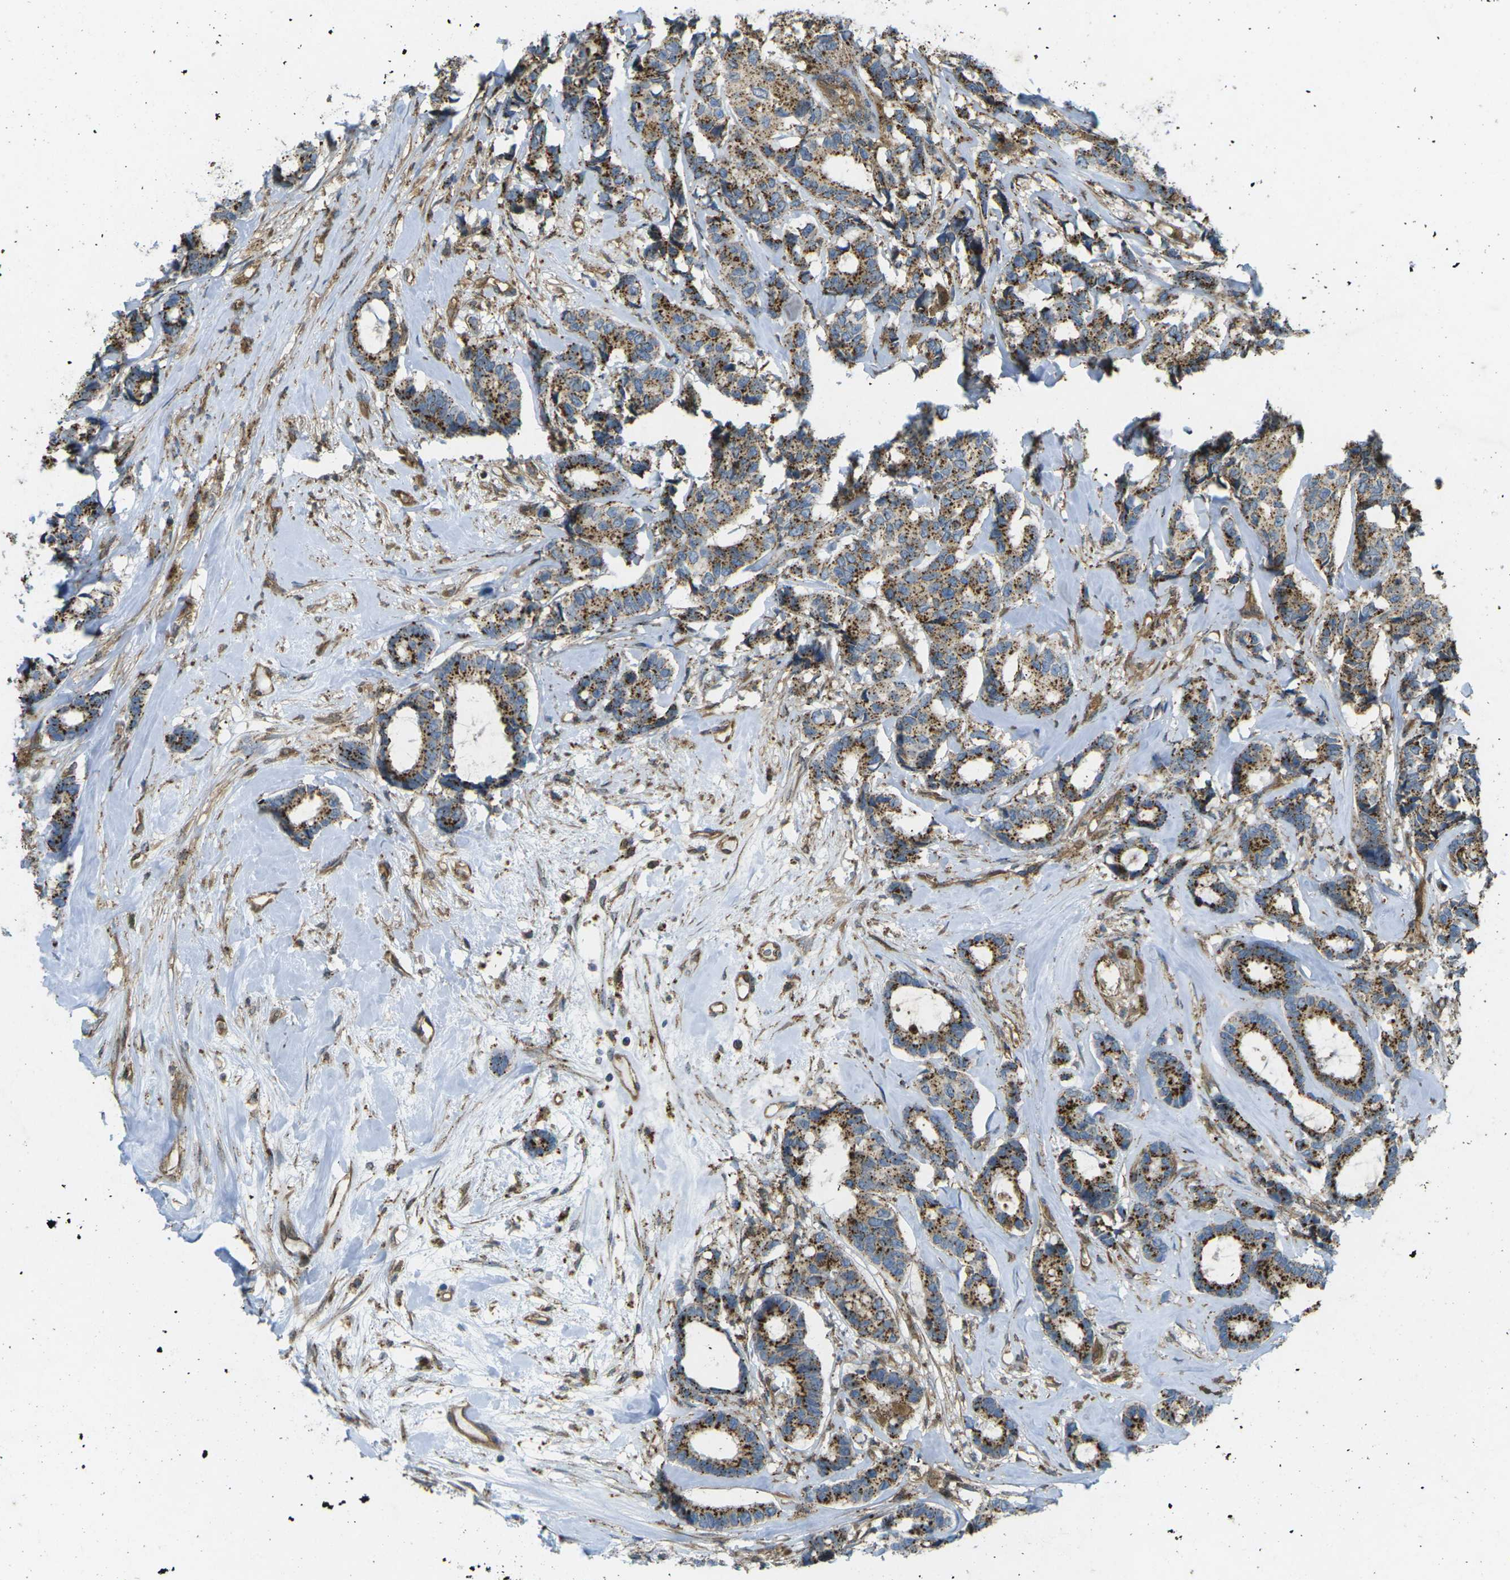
{"staining": {"intensity": "moderate", "quantity": ">75%", "location": "cytoplasmic/membranous"}, "tissue": "breast cancer", "cell_type": "Tumor cells", "image_type": "cancer", "snomed": [{"axis": "morphology", "description": "Duct carcinoma"}, {"axis": "topography", "description": "Breast"}], "caption": "Immunohistochemical staining of breast intraductal carcinoma shows medium levels of moderate cytoplasmic/membranous protein positivity in approximately >75% of tumor cells.", "gene": "CHMP3", "patient": {"sex": "female", "age": 87}}